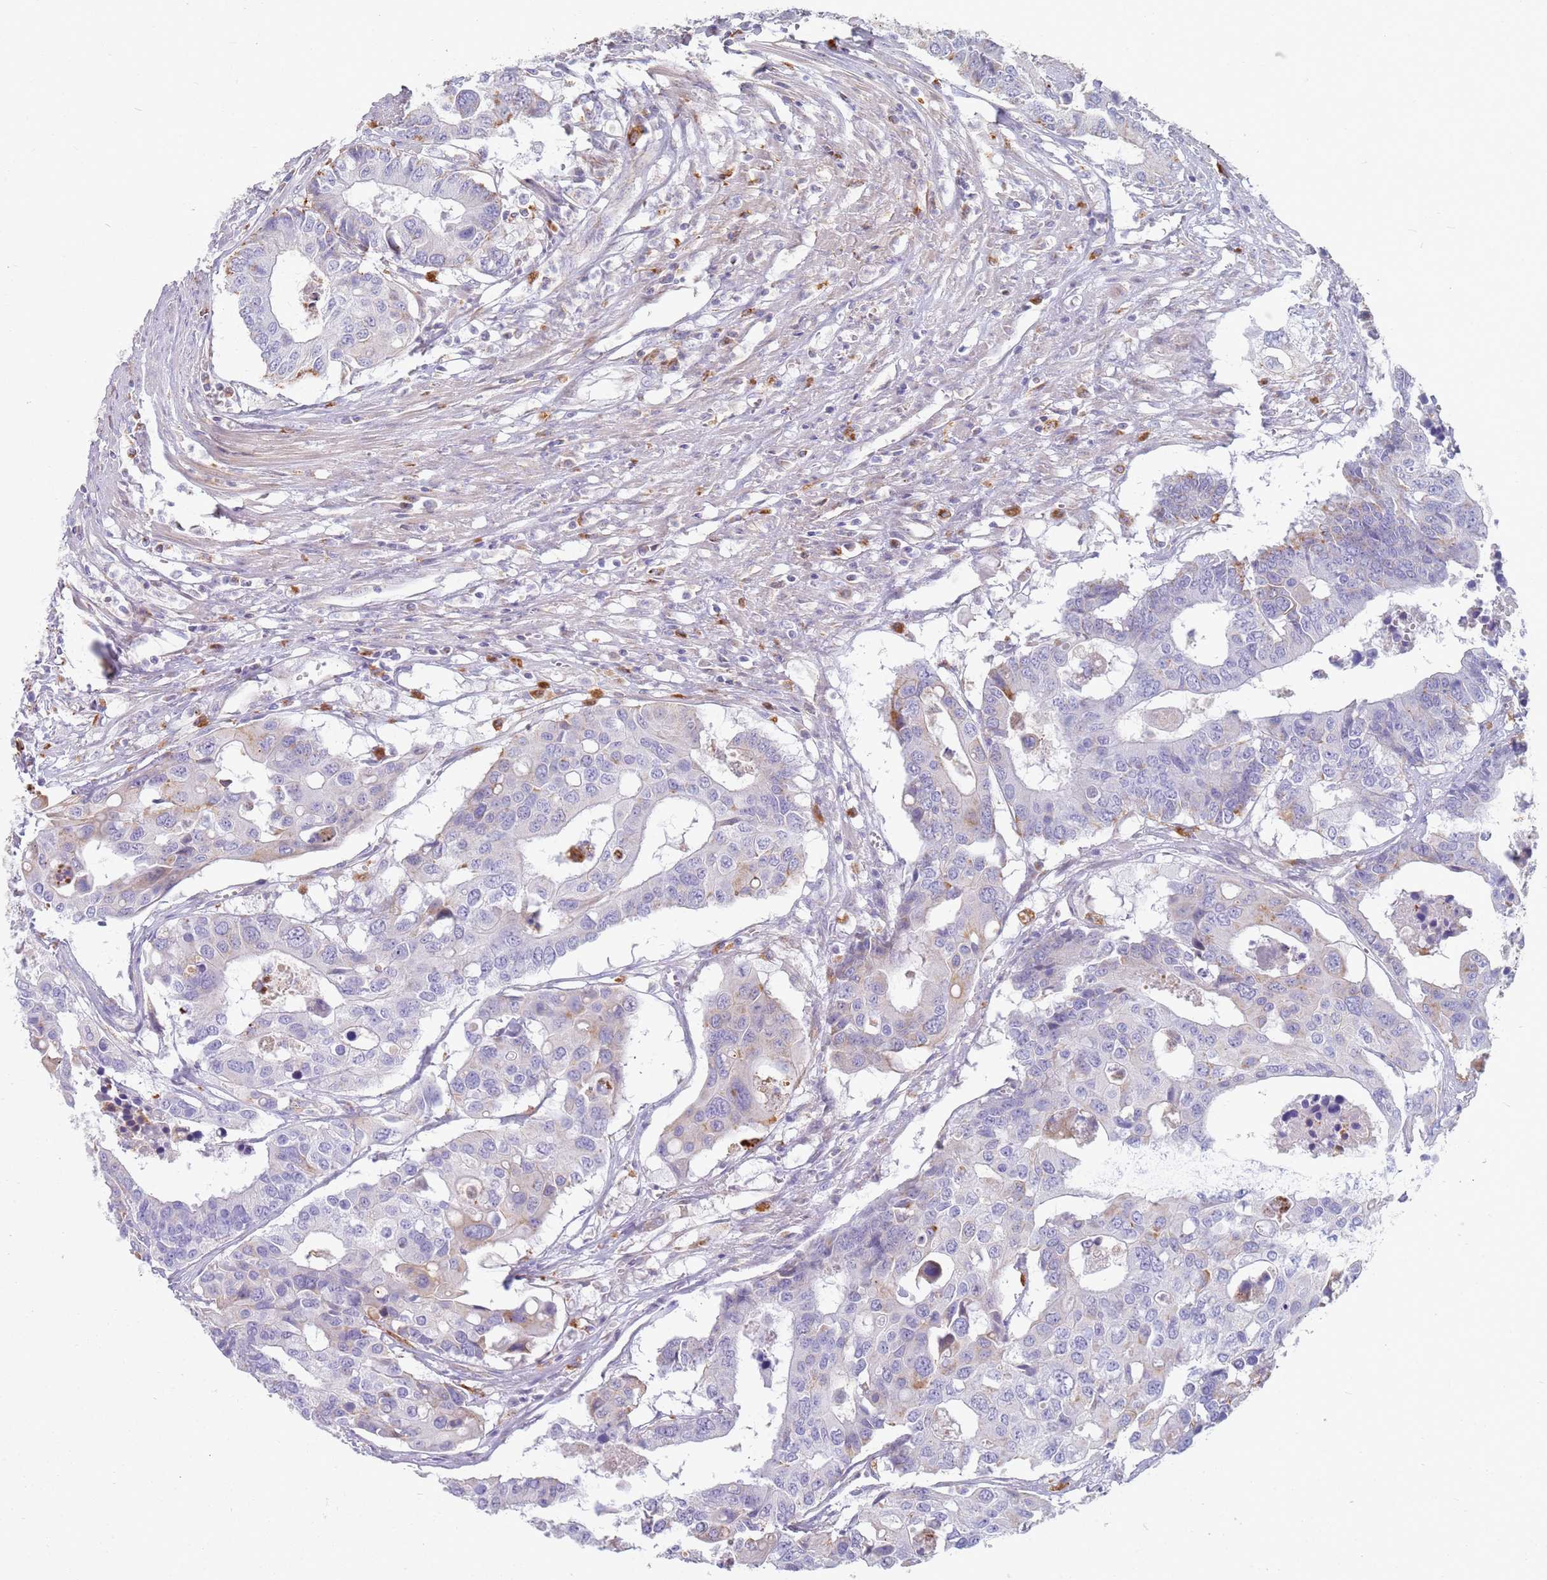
{"staining": {"intensity": "negative", "quantity": "none", "location": "none"}, "tissue": "colorectal cancer", "cell_type": "Tumor cells", "image_type": "cancer", "snomed": [{"axis": "morphology", "description": "Adenocarcinoma, NOS"}, {"axis": "topography", "description": "Colon"}], "caption": "High magnification brightfield microscopy of adenocarcinoma (colorectal) stained with DAB (brown) and counterstained with hematoxylin (blue): tumor cells show no significant staining.", "gene": "TMEM229B", "patient": {"sex": "male", "age": 77}}